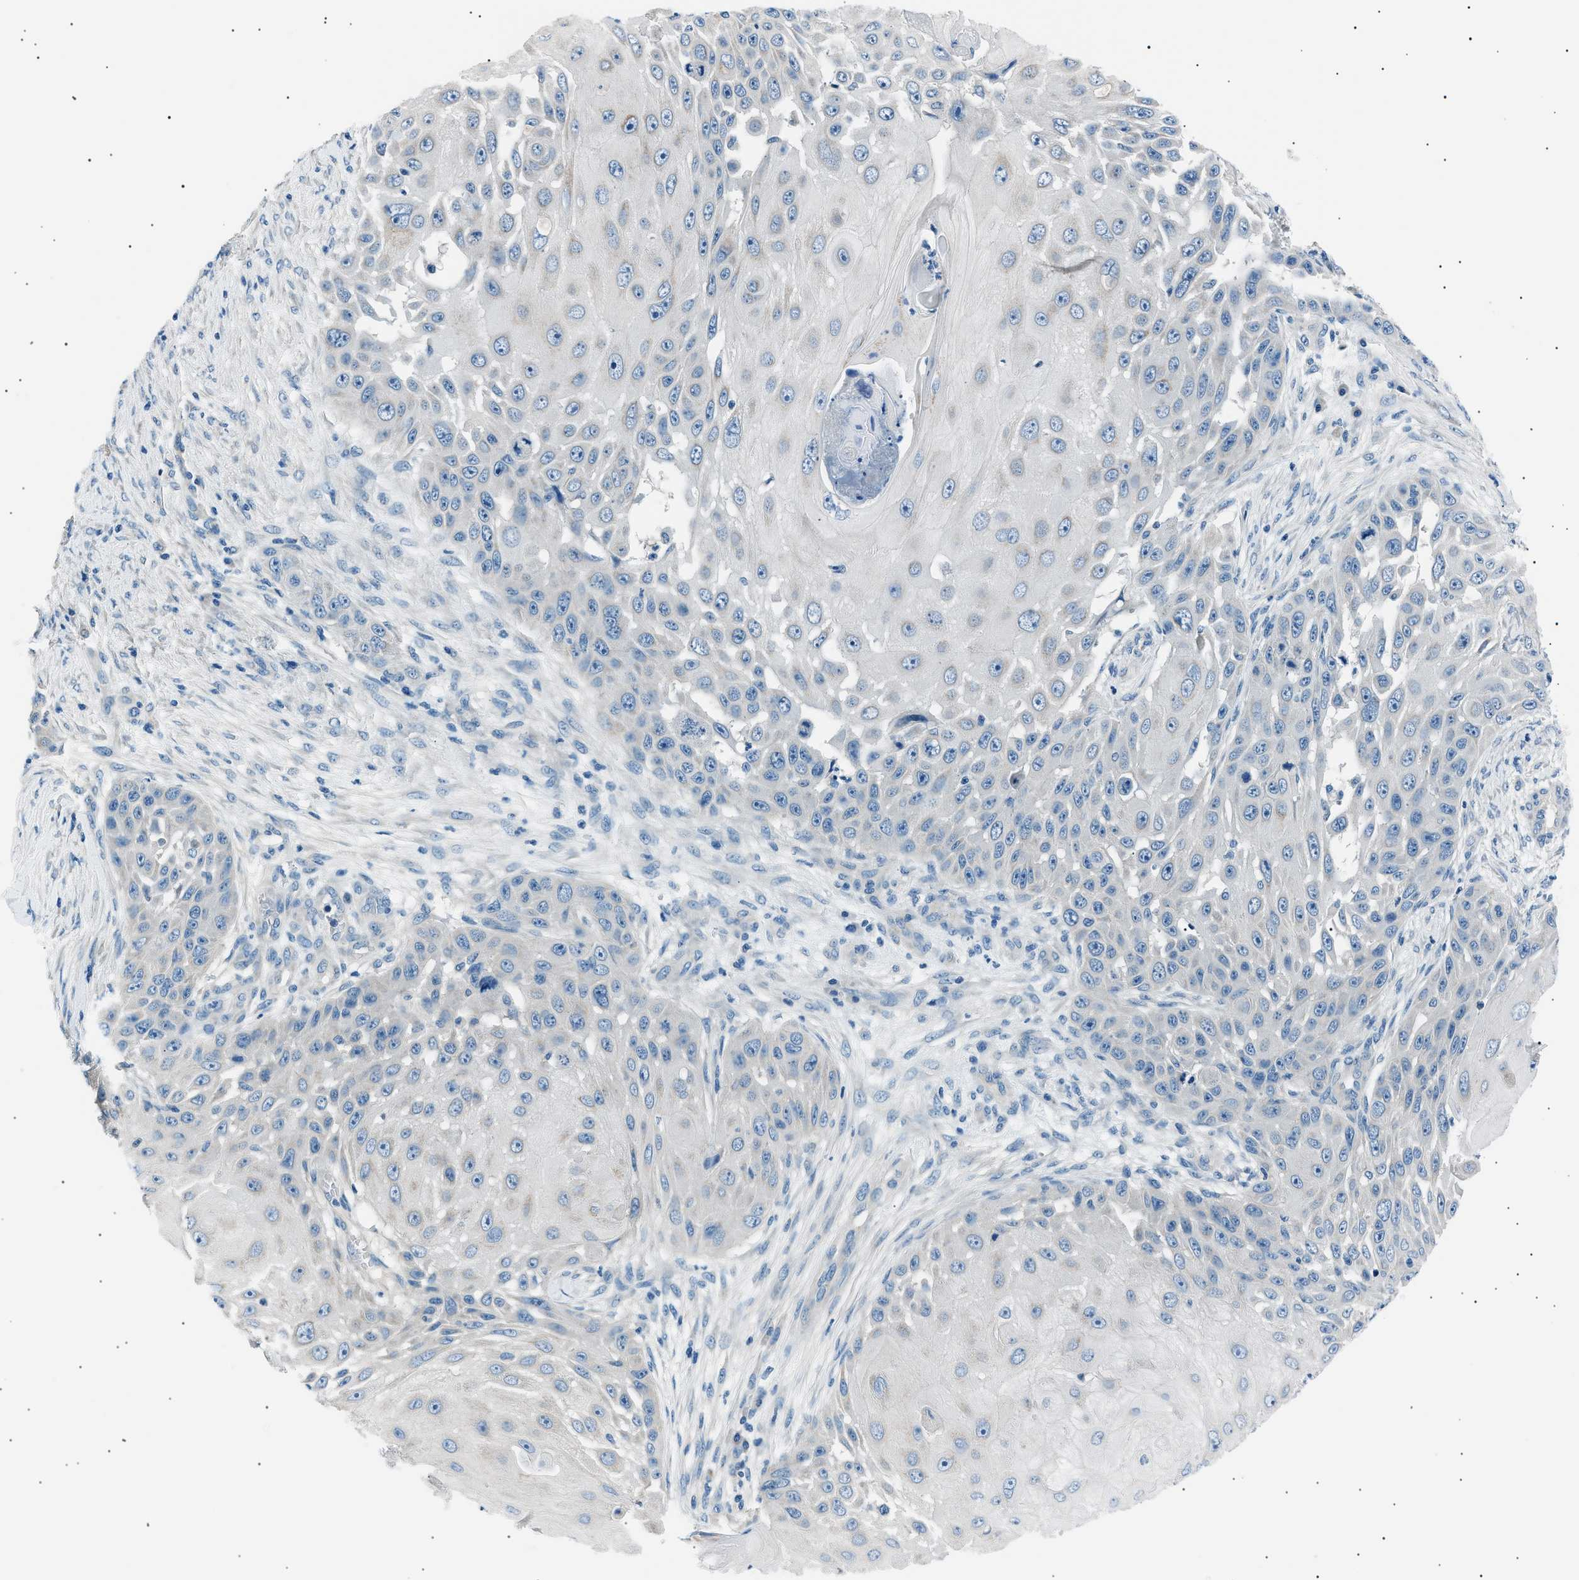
{"staining": {"intensity": "negative", "quantity": "none", "location": "none"}, "tissue": "skin cancer", "cell_type": "Tumor cells", "image_type": "cancer", "snomed": [{"axis": "morphology", "description": "Squamous cell carcinoma, NOS"}, {"axis": "topography", "description": "Skin"}], "caption": "Skin squamous cell carcinoma was stained to show a protein in brown. There is no significant expression in tumor cells. (IHC, brightfield microscopy, high magnification).", "gene": "LRRC37B", "patient": {"sex": "female", "age": 44}}